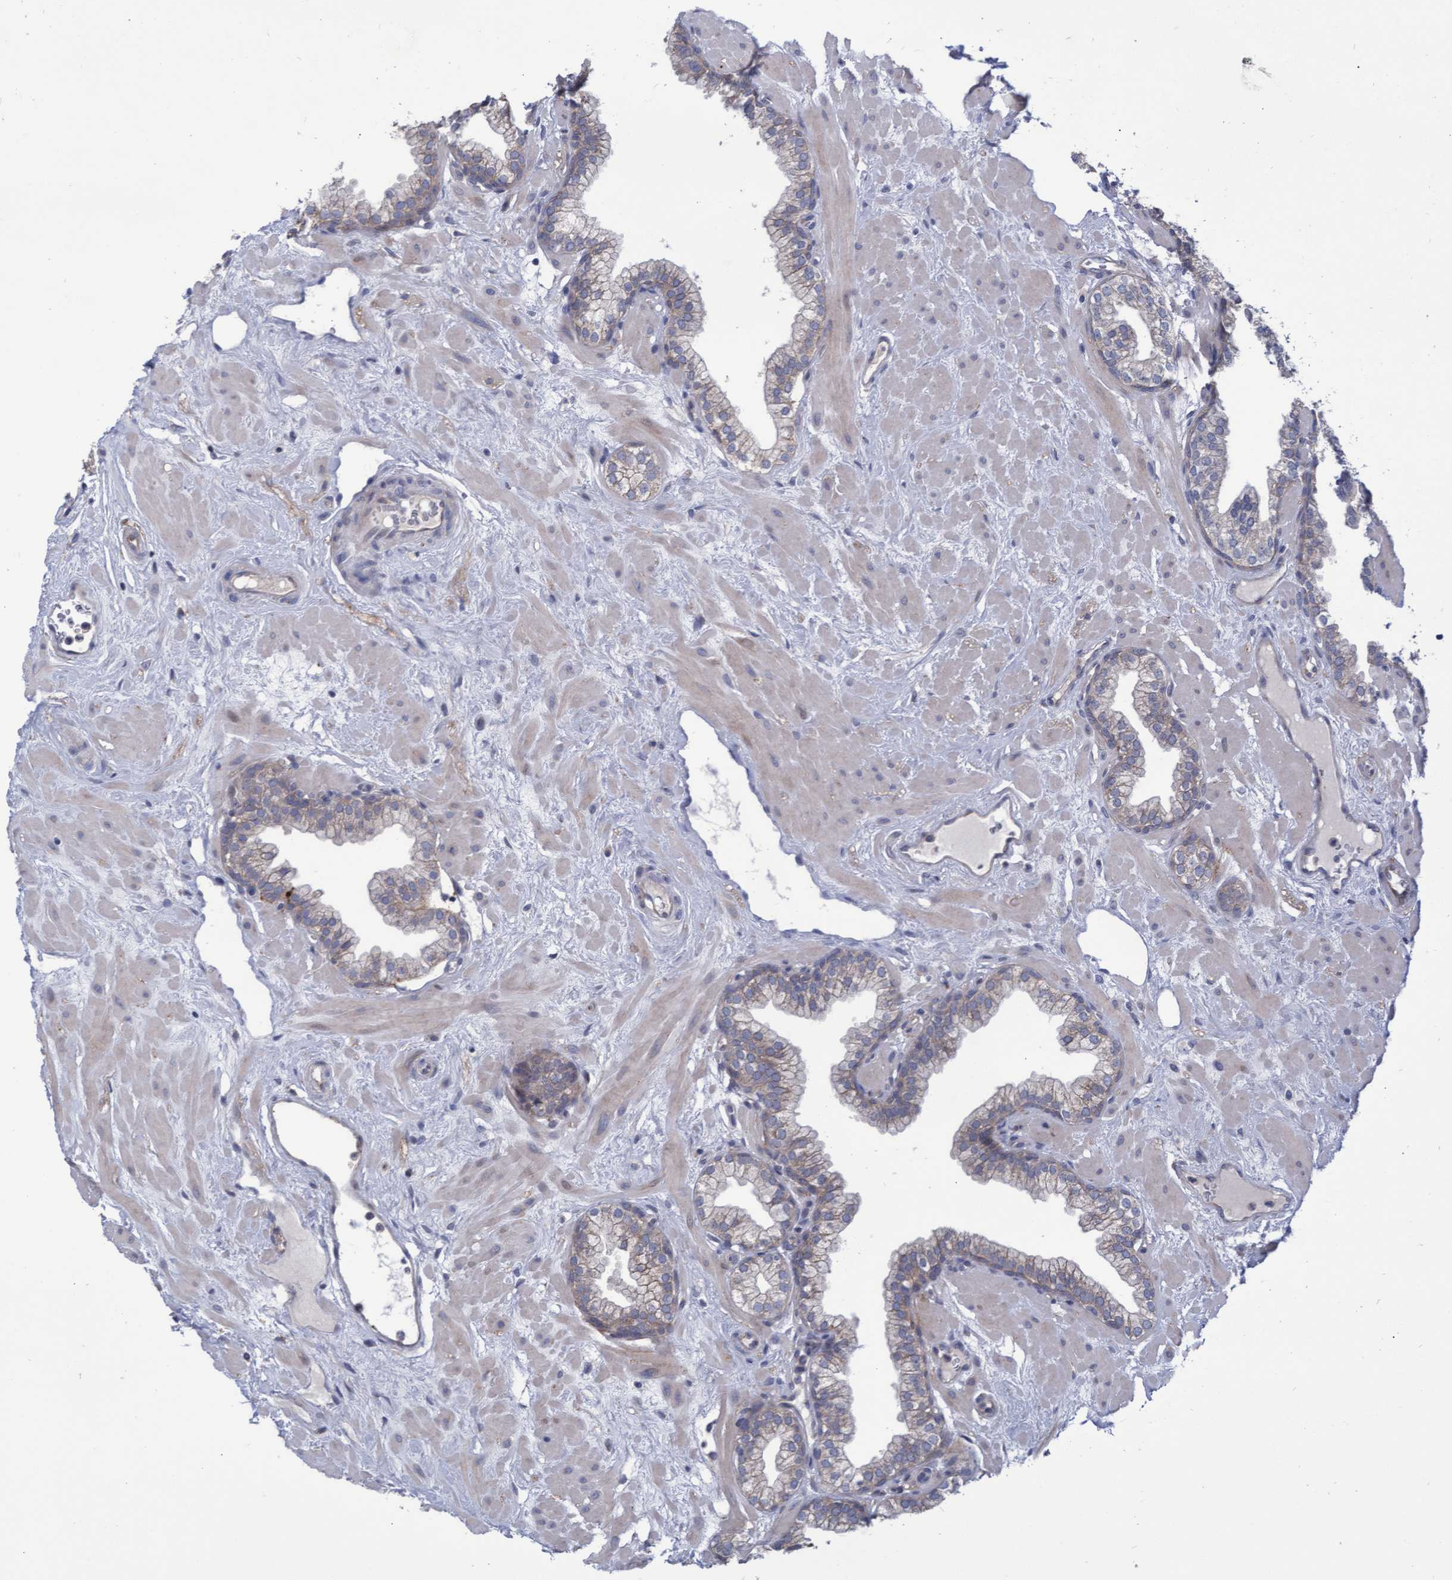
{"staining": {"intensity": "weak", "quantity": "<25%", "location": "cytoplasmic/membranous"}, "tissue": "prostate", "cell_type": "Glandular cells", "image_type": "normal", "snomed": [{"axis": "morphology", "description": "Normal tissue, NOS"}, {"axis": "morphology", "description": "Urothelial carcinoma, Low grade"}, {"axis": "topography", "description": "Urinary bladder"}, {"axis": "topography", "description": "Prostate"}], "caption": "This is a photomicrograph of immunohistochemistry staining of normal prostate, which shows no staining in glandular cells.", "gene": "ABCF2", "patient": {"sex": "male", "age": 60}}